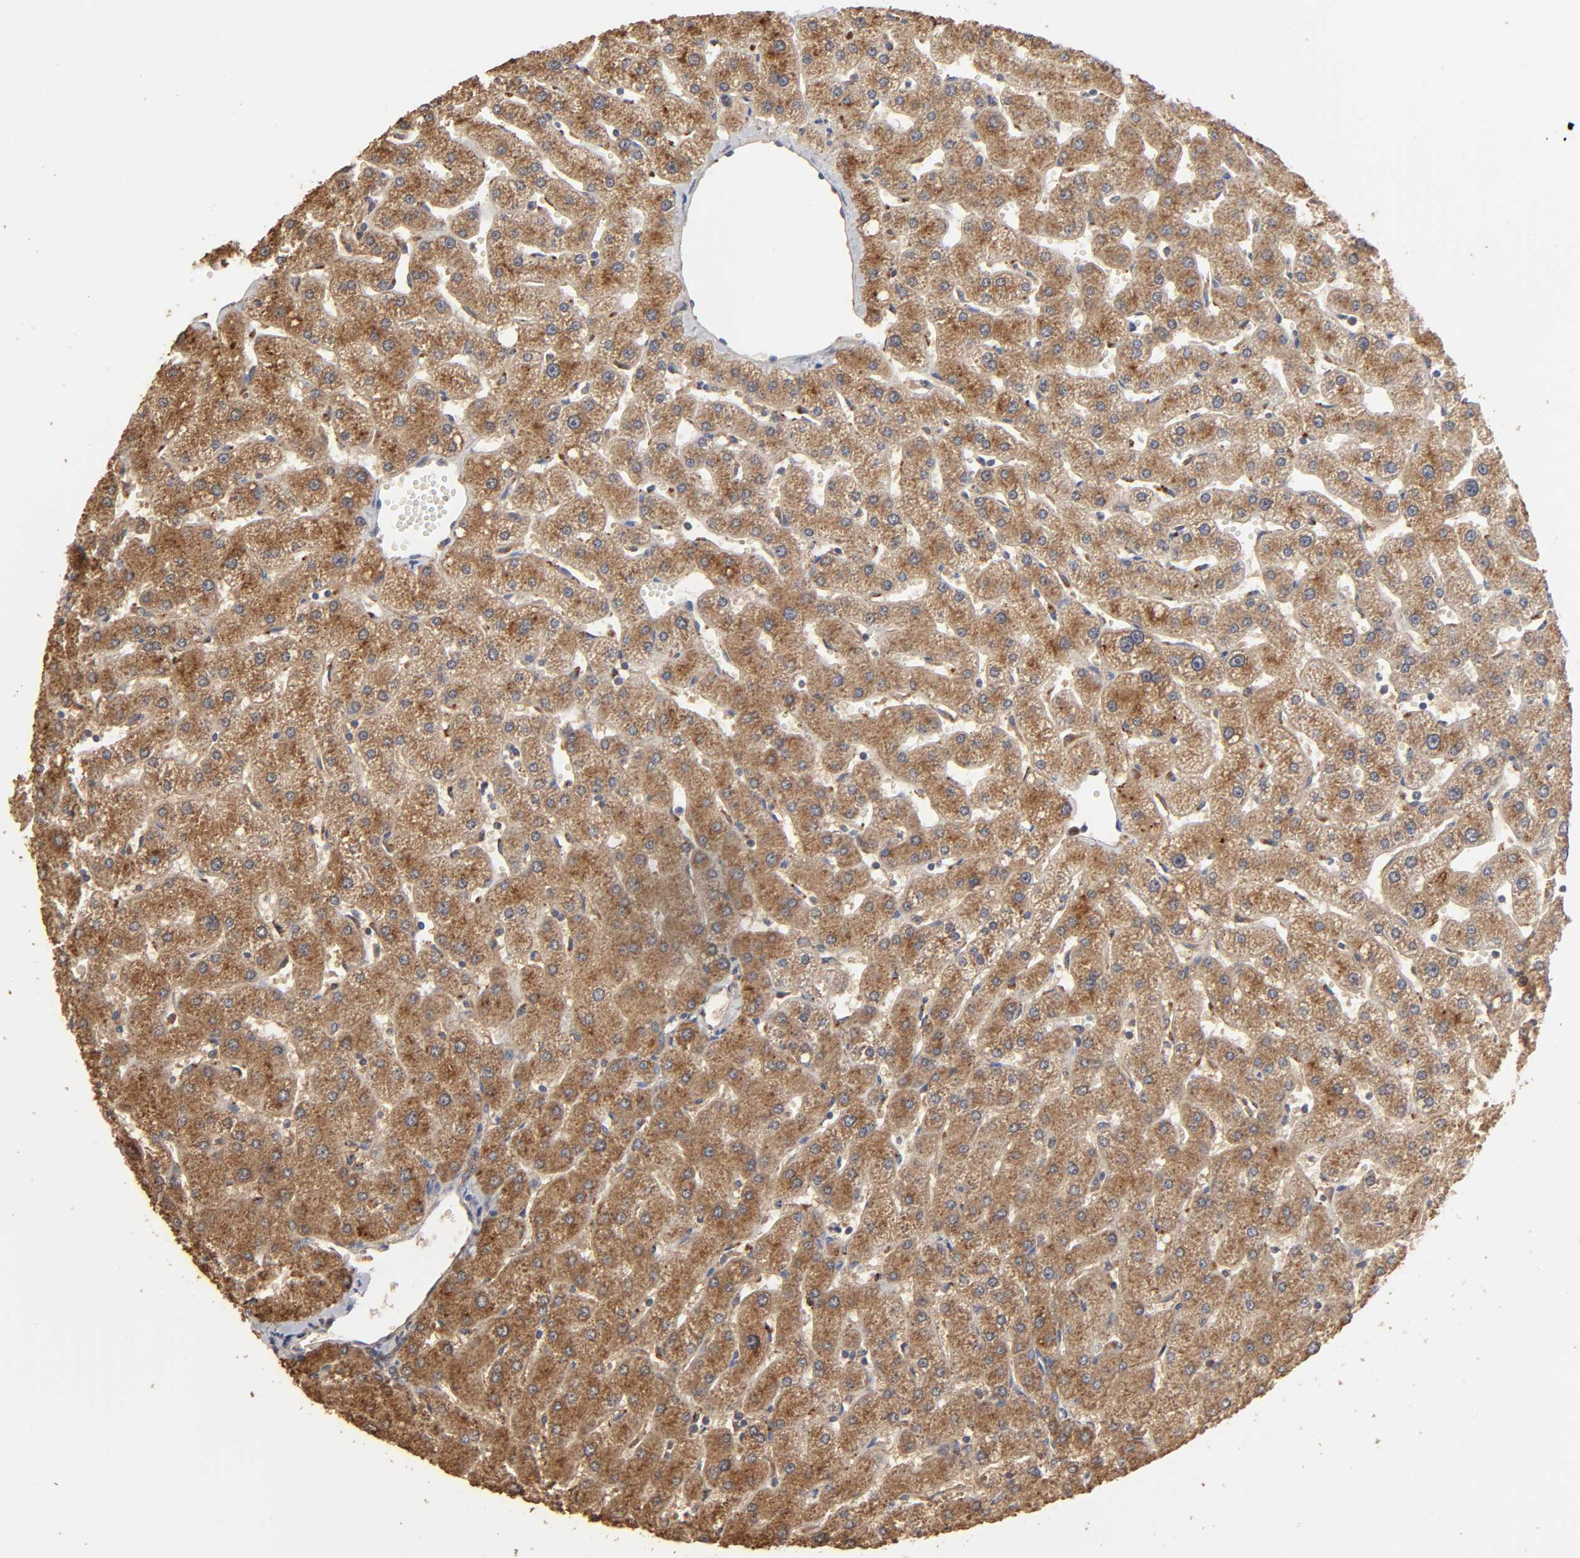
{"staining": {"intensity": "weak", "quantity": ">75%", "location": "cytoplasmic/membranous"}, "tissue": "liver", "cell_type": "Cholangiocytes", "image_type": "normal", "snomed": [{"axis": "morphology", "description": "Normal tissue, NOS"}, {"axis": "topography", "description": "Liver"}], "caption": "Immunohistochemistry (IHC) (DAB) staining of unremarkable liver exhibits weak cytoplasmic/membranous protein staining in approximately >75% of cholangiocytes. The staining is performed using DAB brown chromogen to label protein expression. The nuclei are counter-stained blue using hematoxylin.", "gene": "EIF4G2", "patient": {"sex": "male", "age": 67}}